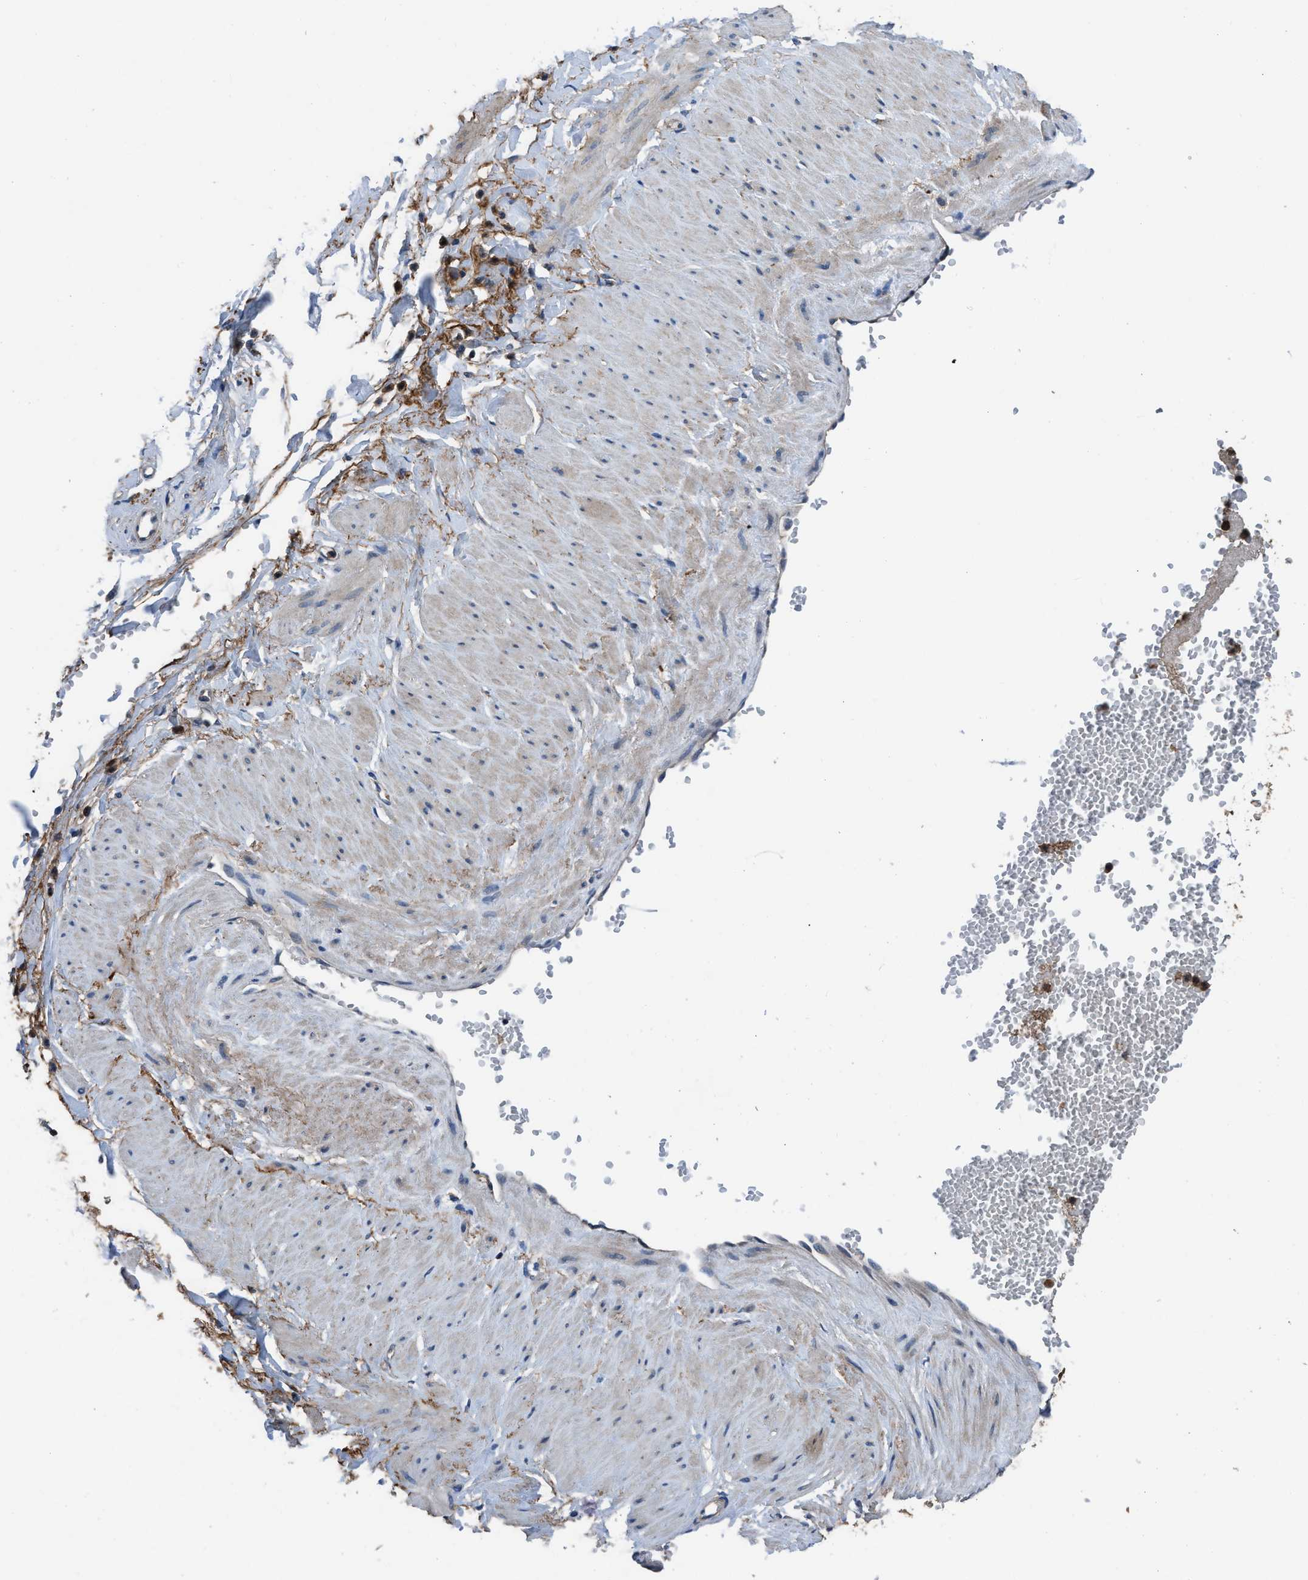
{"staining": {"intensity": "weak", "quantity": ">75%", "location": "cytoplasmic/membranous"}, "tissue": "adipose tissue", "cell_type": "Adipocytes", "image_type": "normal", "snomed": [{"axis": "morphology", "description": "Normal tissue, NOS"}, {"axis": "topography", "description": "Soft tissue"}], "caption": "Immunohistochemical staining of normal adipose tissue displays weak cytoplasmic/membranous protein expression in about >75% of adipocytes. (Brightfield microscopy of DAB IHC at high magnification).", "gene": "USP25", "patient": {"sex": "male", "age": 72}}